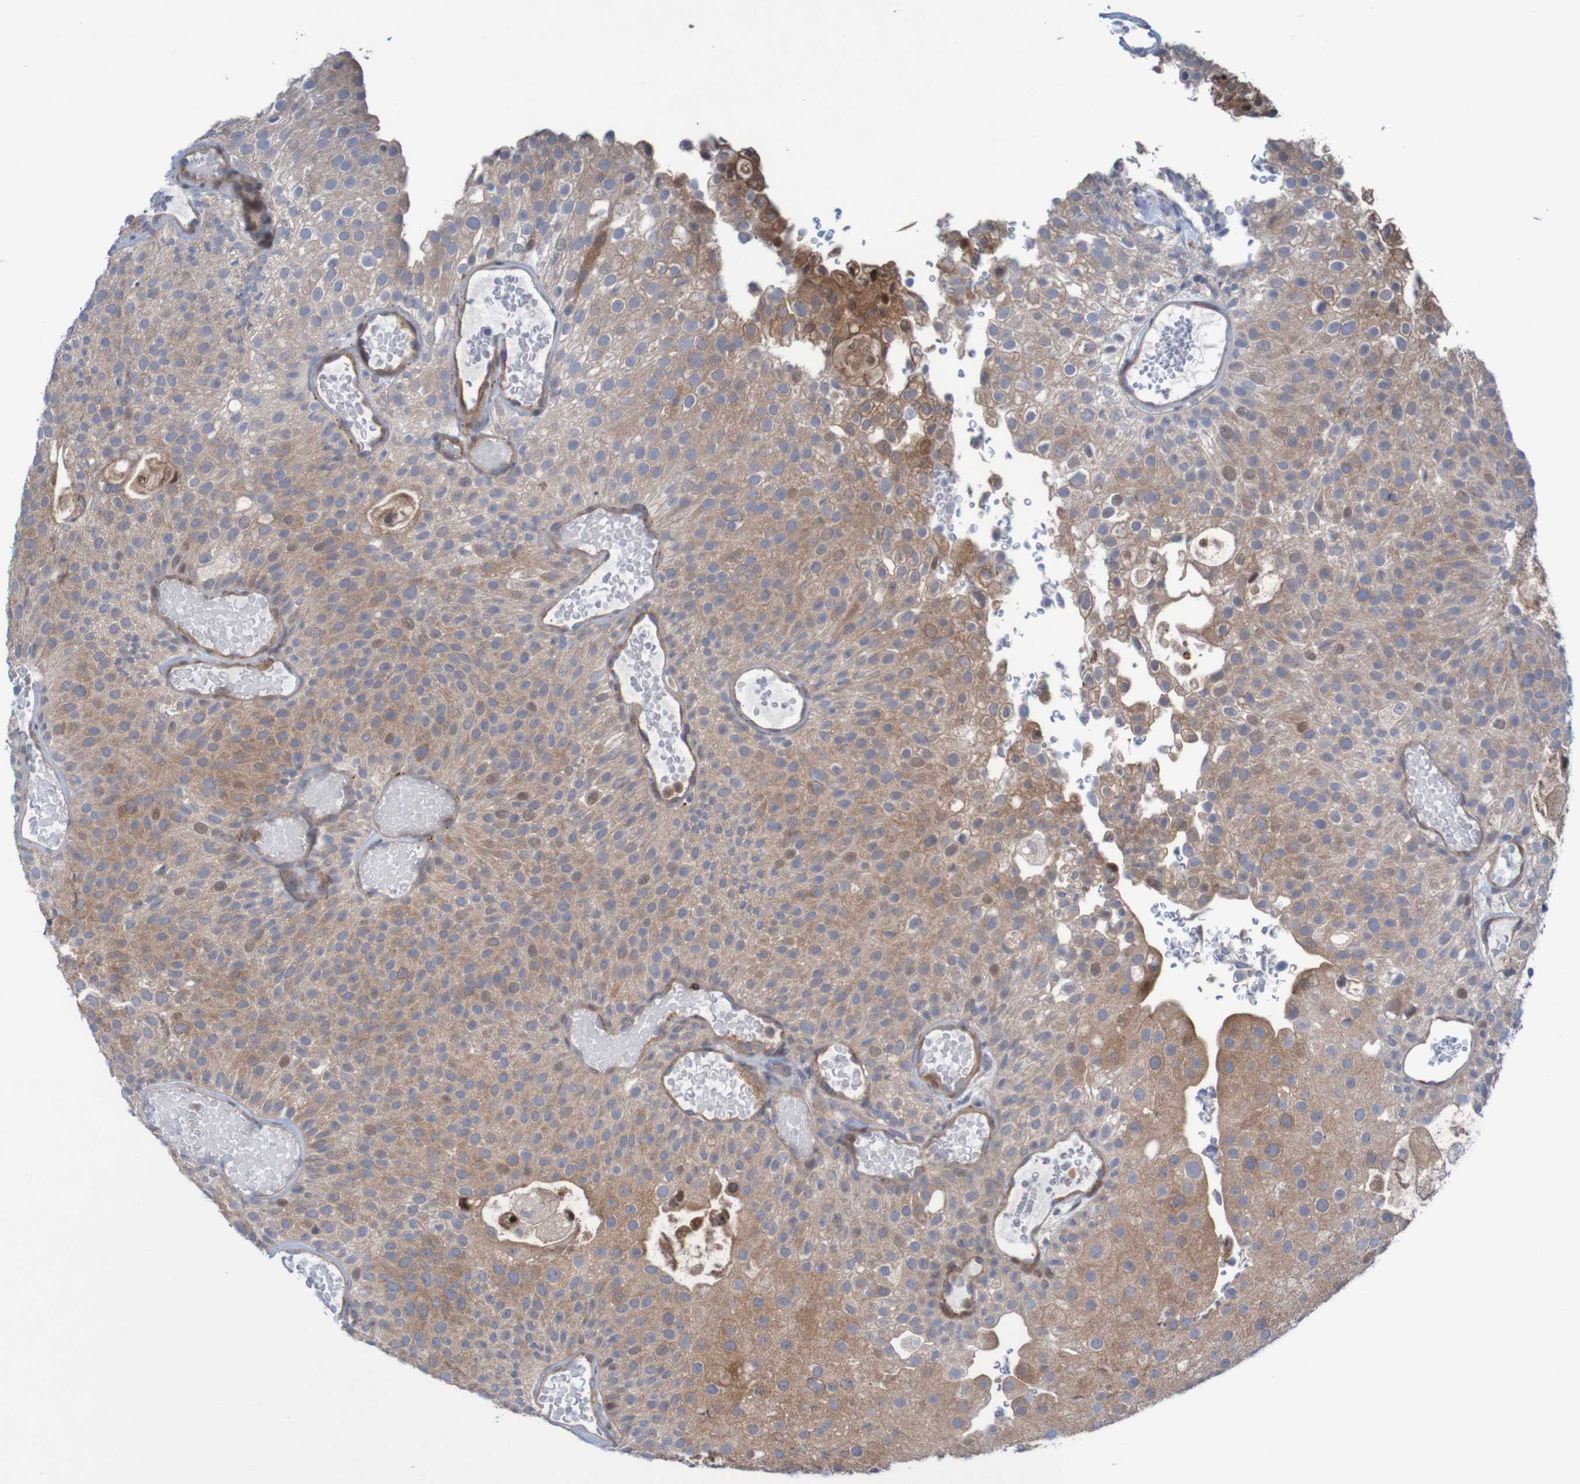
{"staining": {"intensity": "moderate", "quantity": ">75%", "location": "cytoplasmic/membranous"}, "tissue": "urothelial cancer", "cell_type": "Tumor cells", "image_type": "cancer", "snomed": [{"axis": "morphology", "description": "Urothelial carcinoma, Low grade"}, {"axis": "topography", "description": "Urinary bladder"}], "caption": "A brown stain shows moderate cytoplasmic/membranous expression of a protein in human low-grade urothelial carcinoma tumor cells.", "gene": "ANGPT4", "patient": {"sex": "male", "age": 78}}